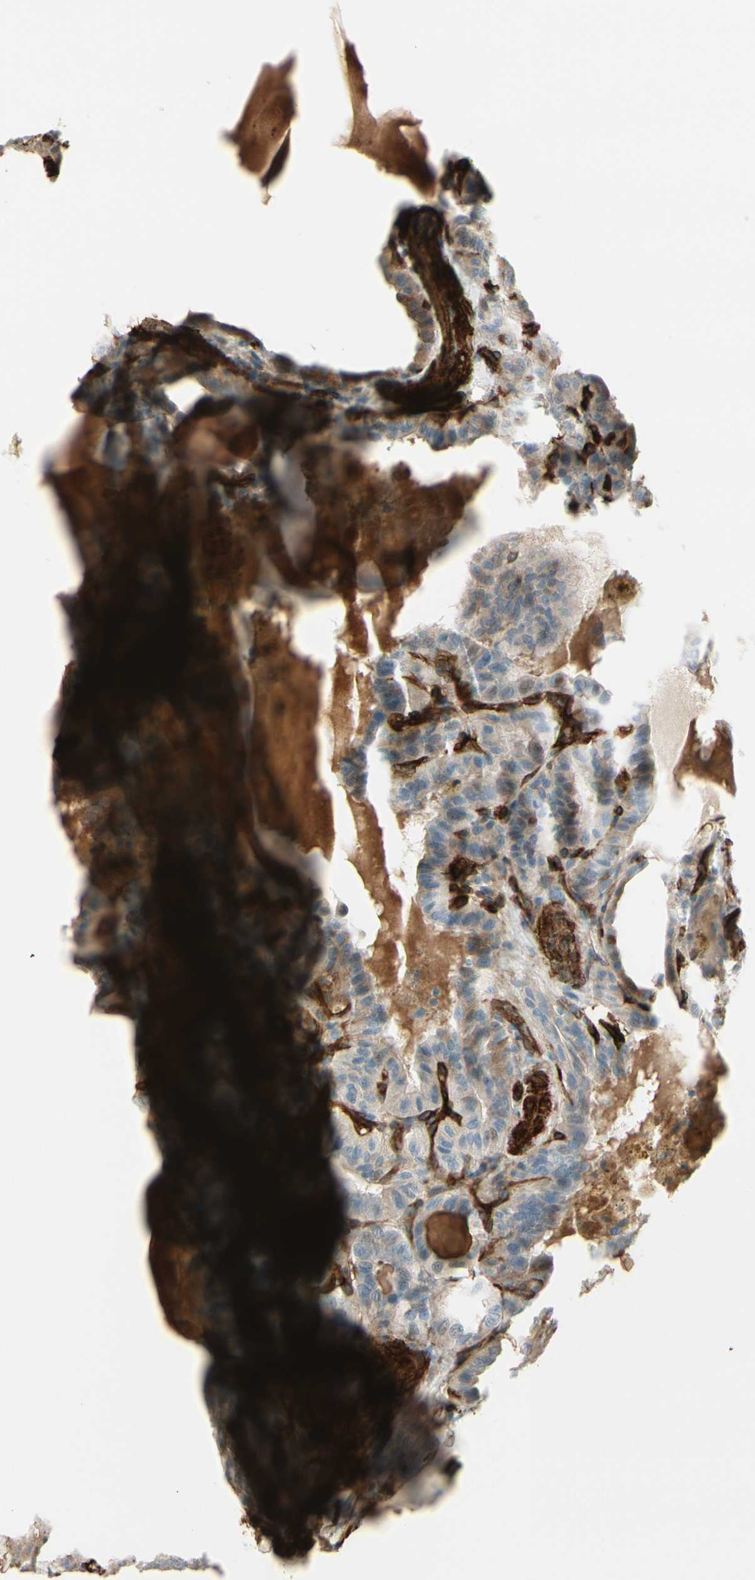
{"staining": {"intensity": "weak", "quantity": "<25%", "location": "cytoplasmic/membranous"}, "tissue": "thyroid cancer", "cell_type": "Tumor cells", "image_type": "cancer", "snomed": [{"axis": "morphology", "description": "Papillary adenocarcinoma, NOS"}, {"axis": "topography", "description": "Thyroid gland"}], "caption": "DAB immunohistochemical staining of papillary adenocarcinoma (thyroid) reveals no significant expression in tumor cells.", "gene": "MCAM", "patient": {"sex": "male", "age": 77}}